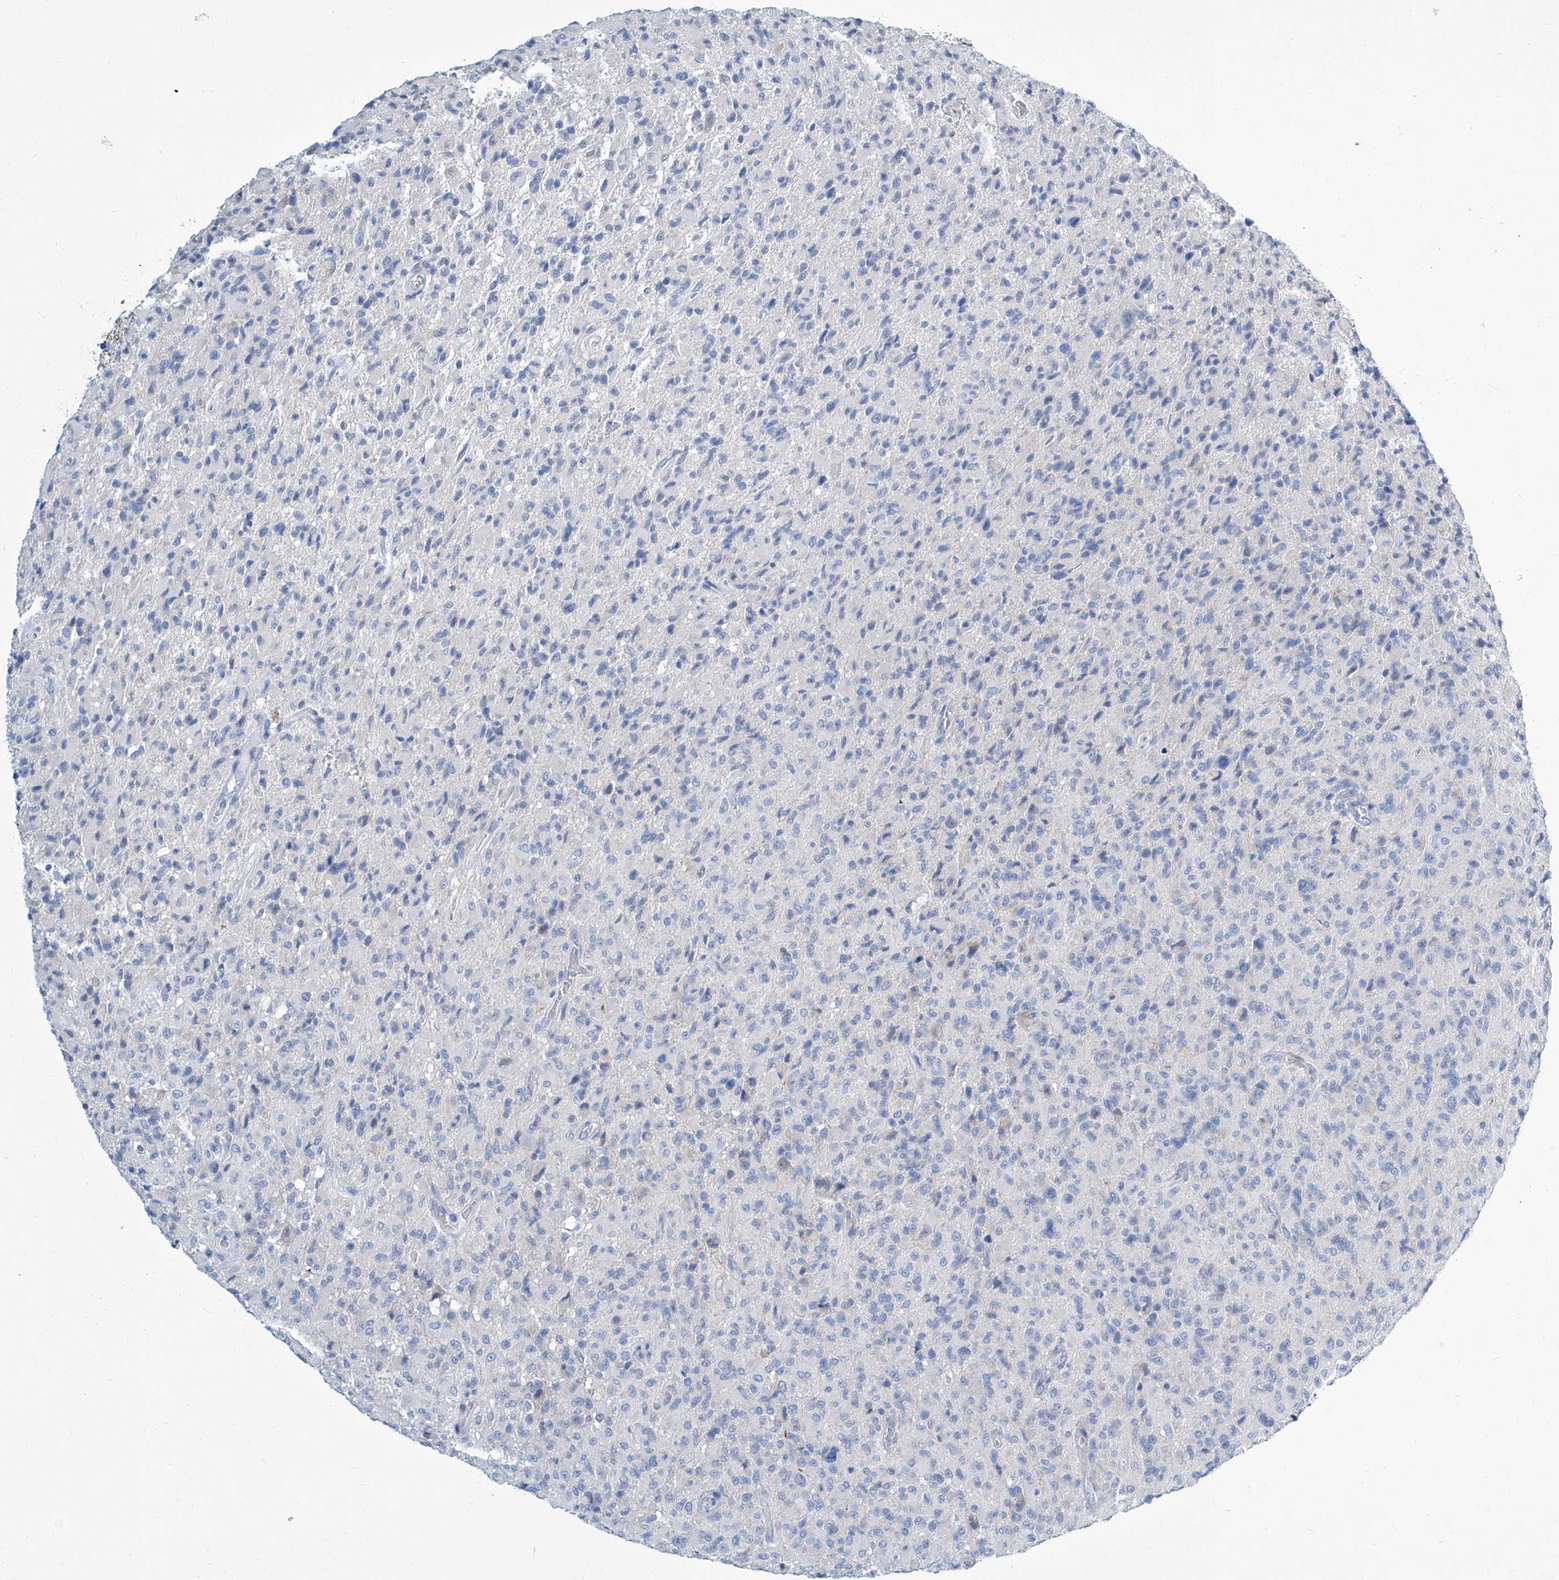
{"staining": {"intensity": "negative", "quantity": "none", "location": "none"}, "tissue": "glioma", "cell_type": "Tumor cells", "image_type": "cancer", "snomed": [{"axis": "morphology", "description": "Glioma, malignant, High grade"}, {"axis": "topography", "description": "Brain"}], "caption": "DAB (3,3'-diaminobenzidine) immunohistochemical staining of human malignant glioma (high-grade) displays no significant staining in tumor cells. The staining is performed using DAB brown chromogen with nuclei counter-stained in using hematoxylin.", "gene": "ZNF519", "patient": {"sex": "female", "age": 57}}